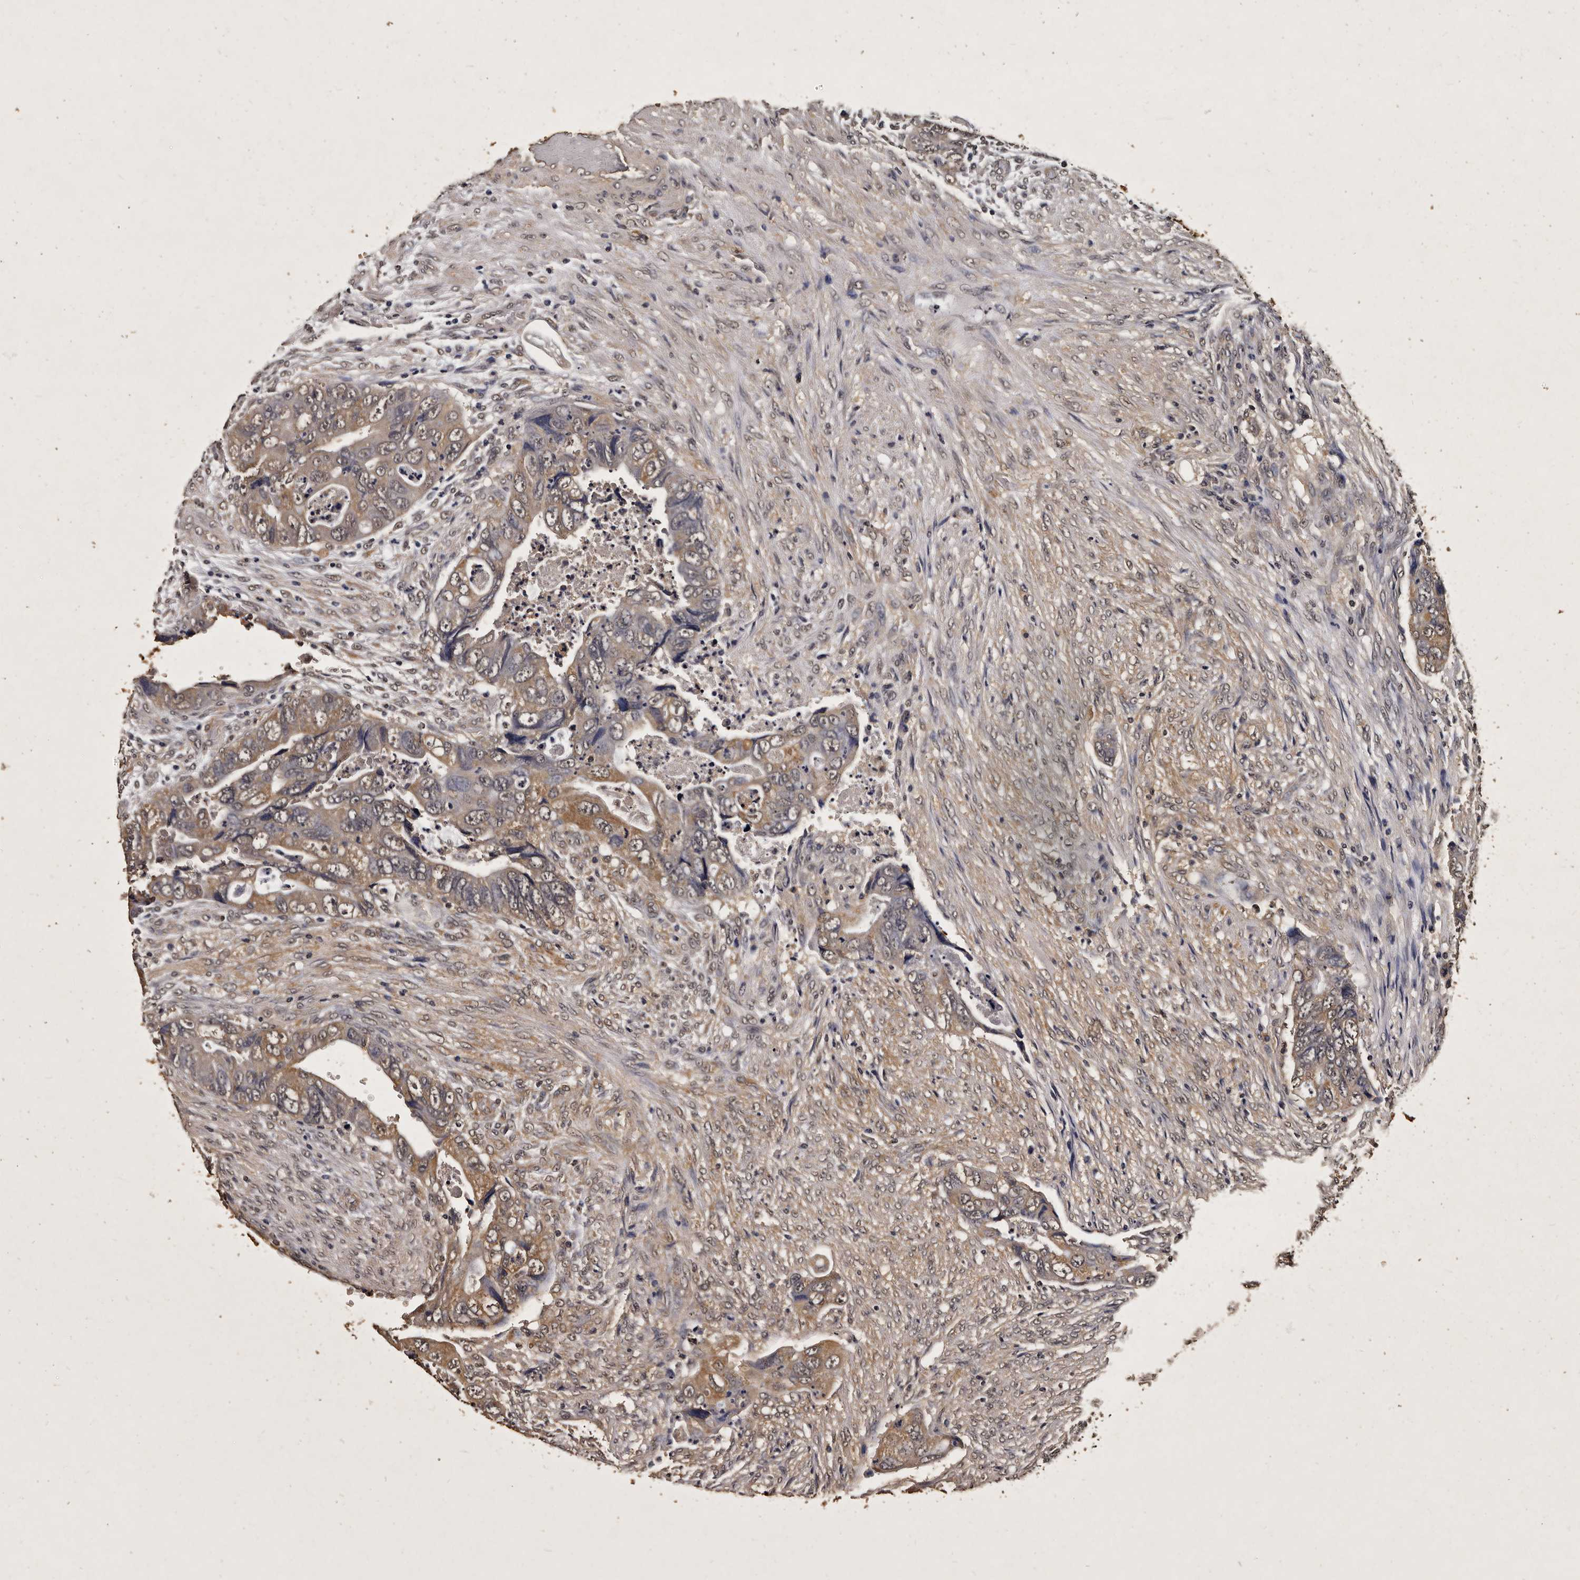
{"staining": {"intensity": "moderate", "quantity": "25%-75%", "location": "cytoplasmic/membranous"}, "tissue": "colorectal cancer", "cell_type": "Tumor cells", "image_type": "cancer", "snomed": [{"axis": "morphology", "description": "Adenocarcinoma, NOS"}, {"axis": "topography", "description": "Rectum"}], "caption": "Immunohistochemical staining of colorectal adenocarcinoma exhibits moderate cytoplasmic/membranous protein staining in approximately 25%-75% of tumor cells.", "gene": "PARS2", "patient": {"sex": "male", "age": 63}}